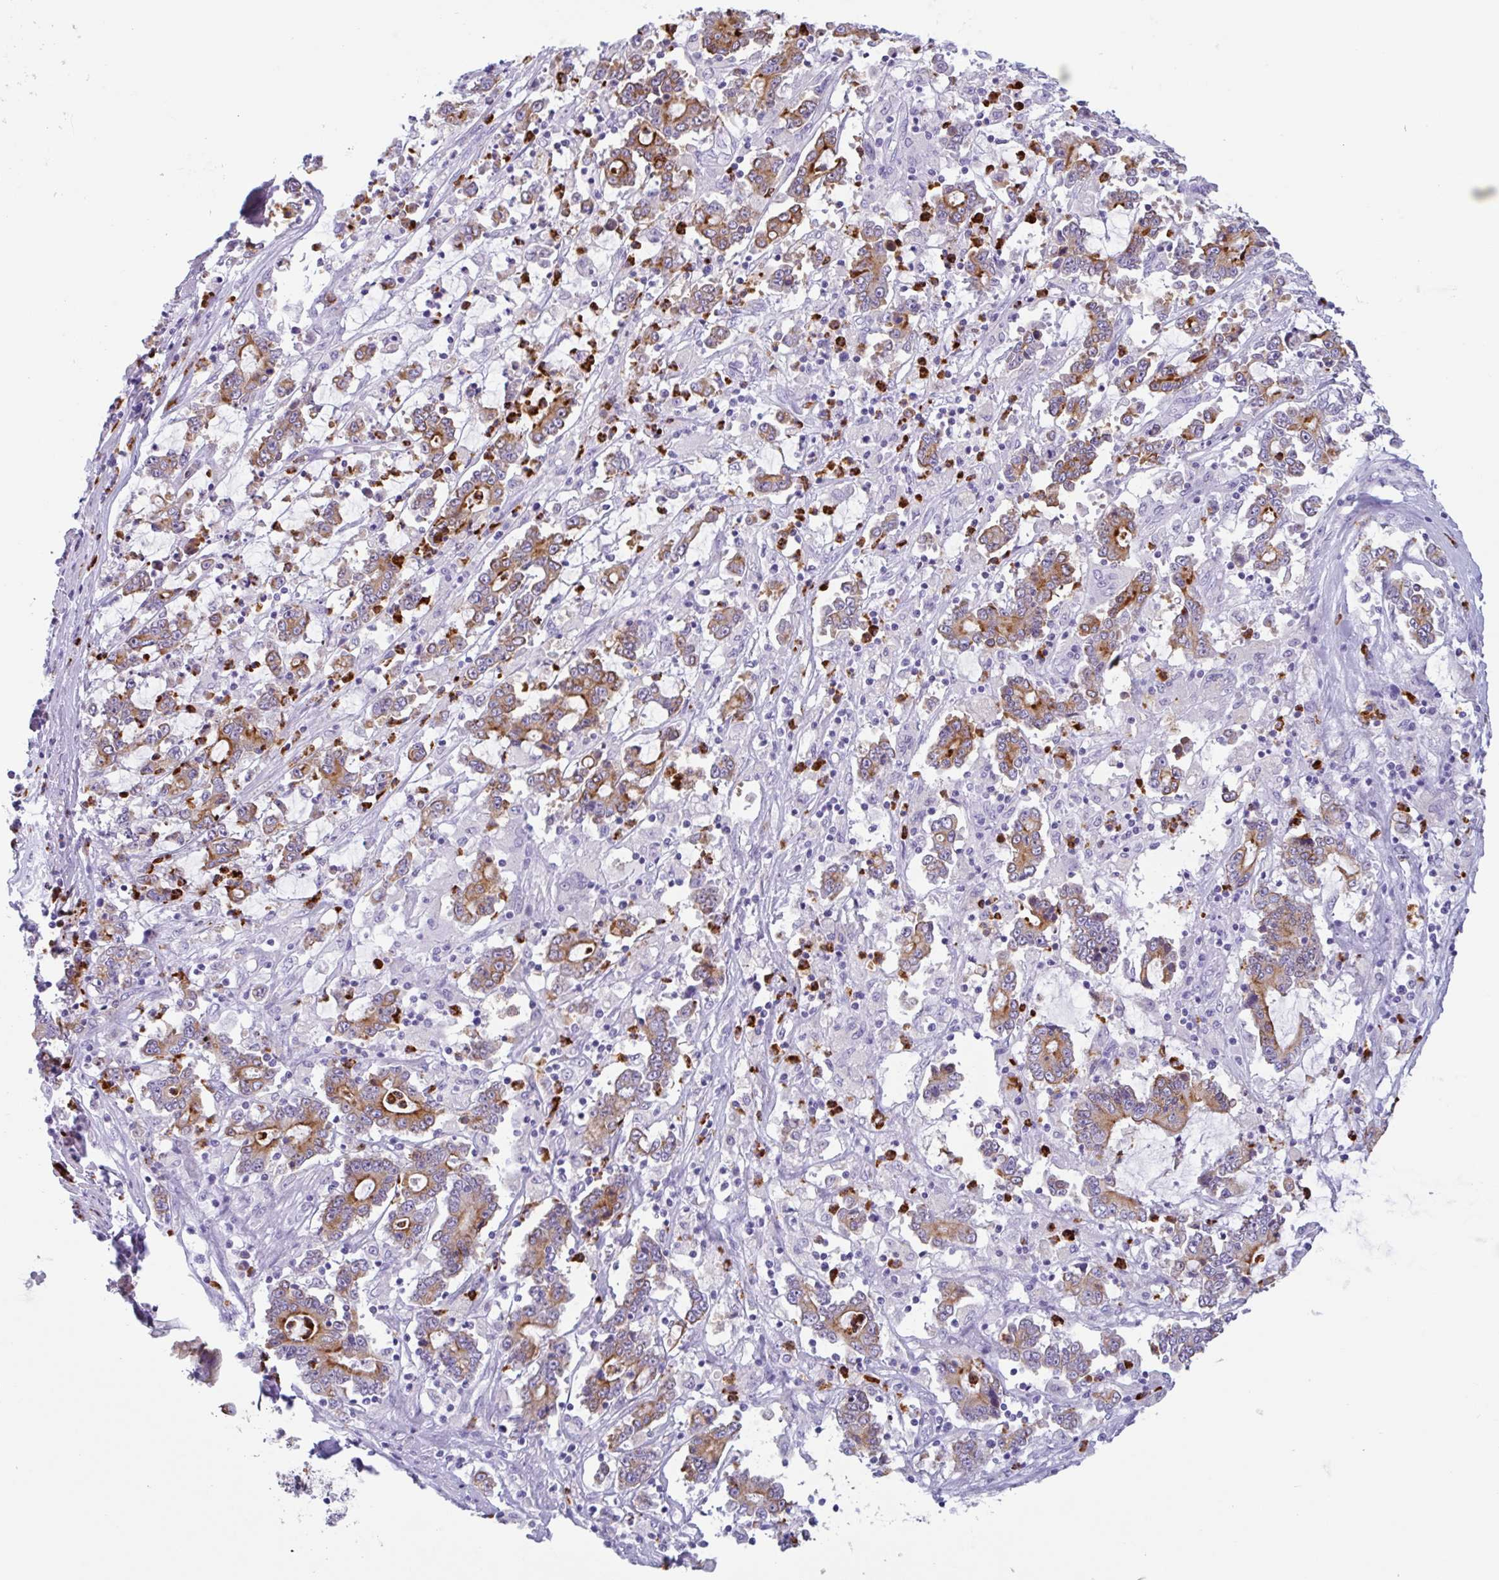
{"staining": {"intensity": "moderate", "quantity": ">75%", "location": "cytoplasmic/membranous"}, "tissue": "stomach cancer", "cell_type": "Tumor cells", "image_type": "cancer", "snomed": [{"axis": "morphology", "description": "Adenocarcinoma, NOS"}, {"axis": "topography", "description": "Stomach, upper"}], "caption": "Human stomach cancer (adenocarcinoma) stained with a protein marker exhibits moderate staining in tumor cells.", "gene": "DTWD2", "patient": {"sex": "male", "age": 68}}